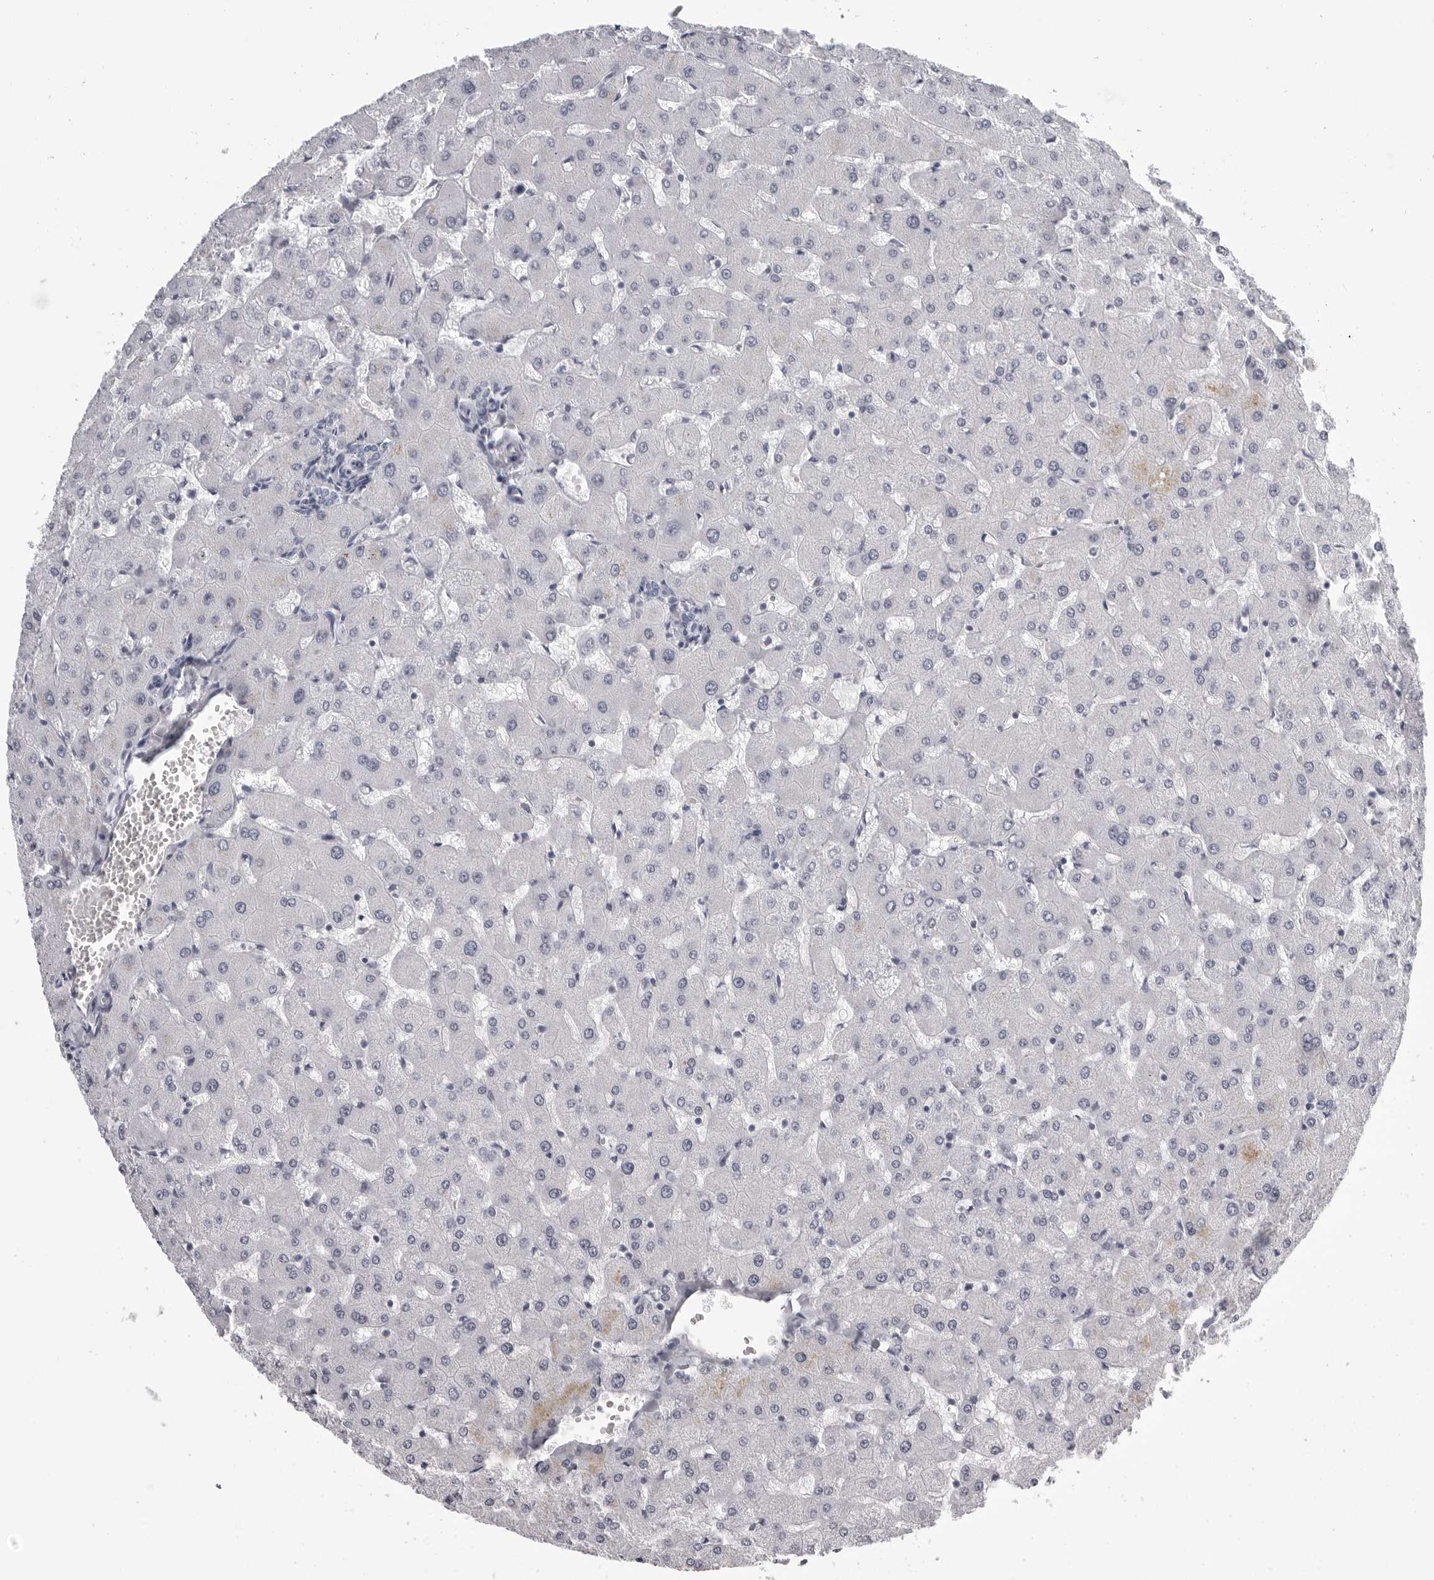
{"staining": {"intensity": "negative", "quantity": "none", "location": "none"}, "tissue": "liver", "cell_type": "Cholangiocytes", "image_type": "normal", "snomed": [{"axis": "morphology", "description": "Normal tissue, NOS"}, {"axis": "topography", "description": "Liver"}], "caption": "Cholangiocytes show no significant protein positivity in benign liver. Brightfield microscopy of IHC stained with DAB (3,3'-diaminobenzidine) (brown) and hematoxylin (blue), captured at high magnification.", "gene": "BPIFA1", "patient": {"sex": "female", "age": 63}}